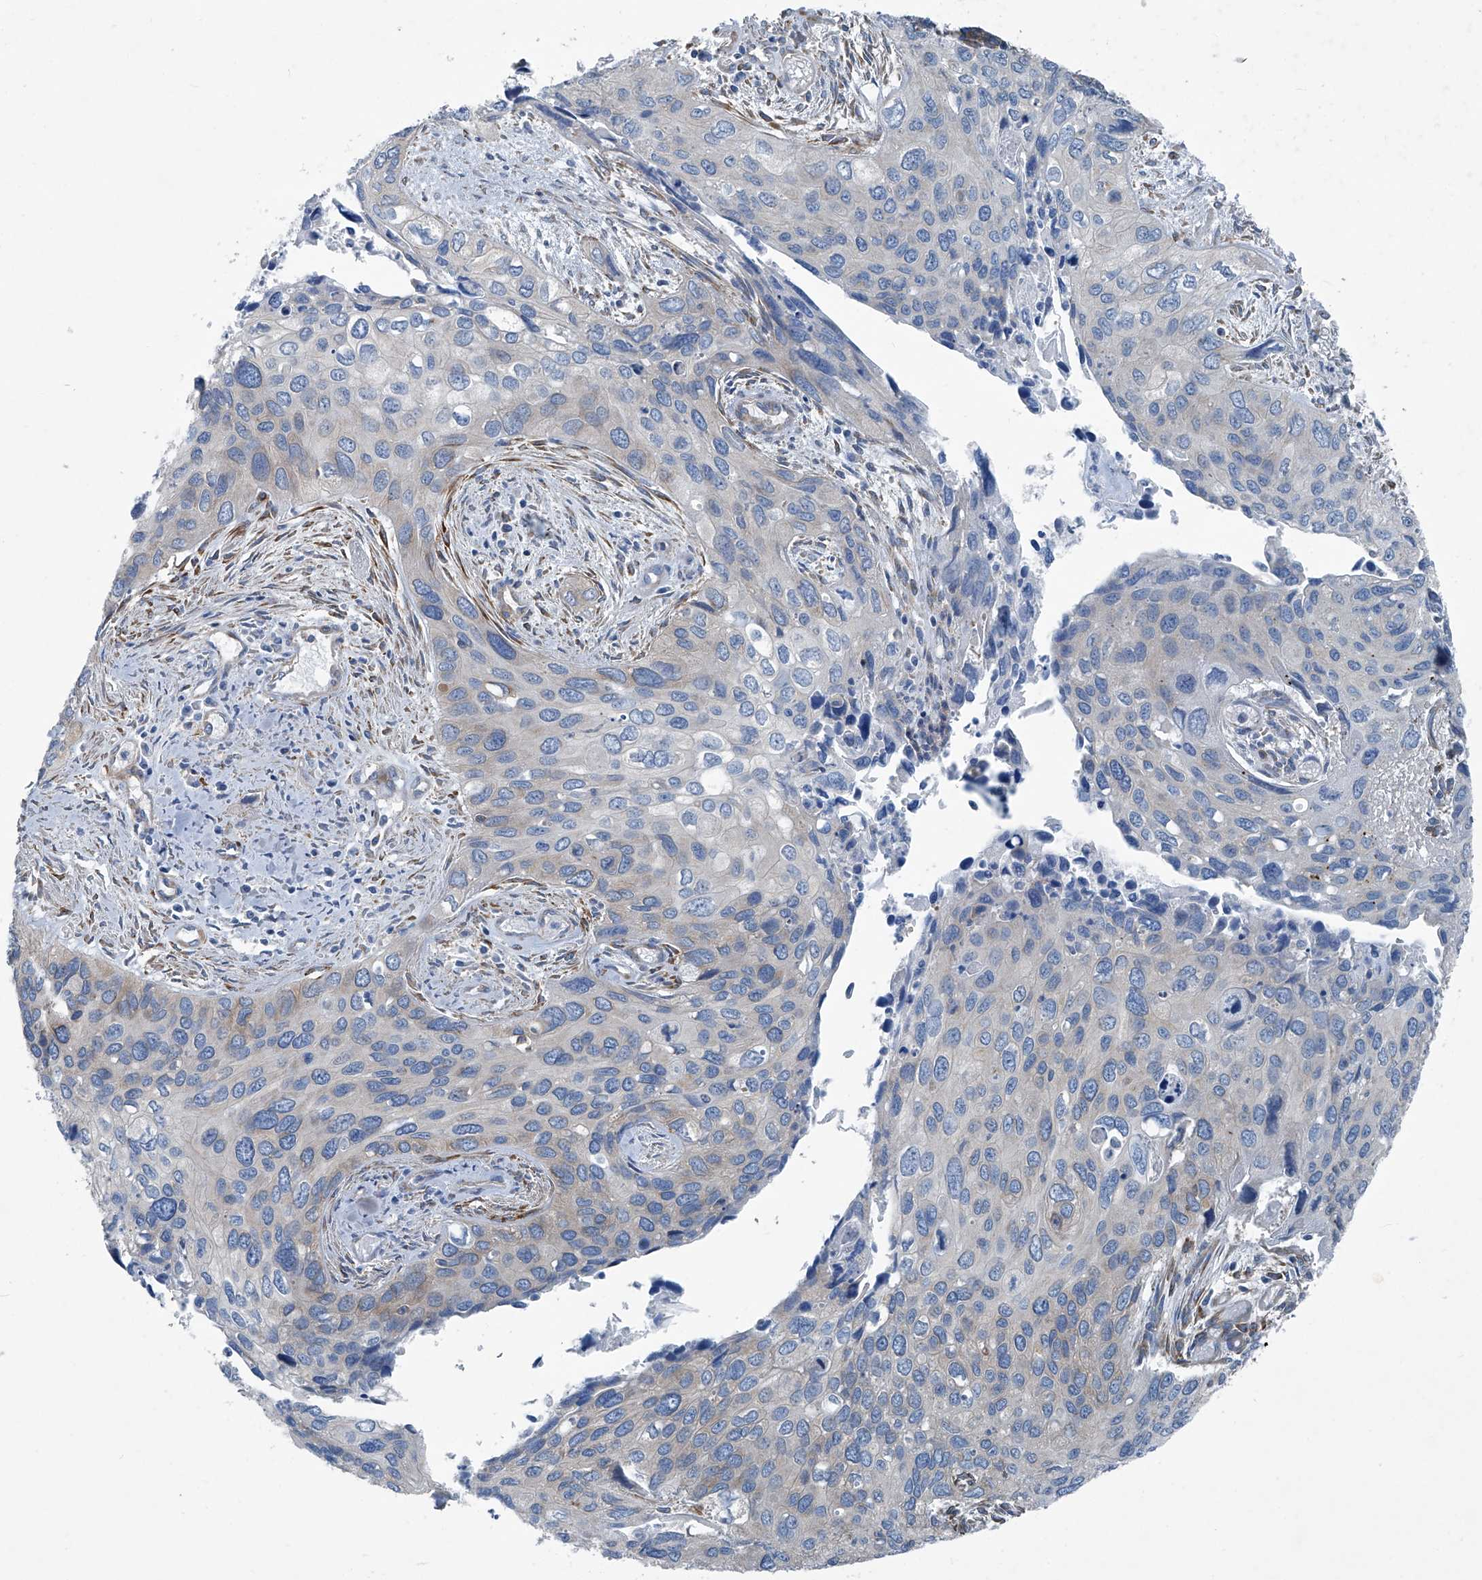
{"staining": {"intensity": "negative", "quantity": "none", "location": "none"}, "tissue": "cervical cancer", "cell_type": "Tumor cells", "image_type": "cancer", "snomed": [{"axis": "morphology", "description": "Squamous cell carcinoma, NOS"}, {"axis": "topography", "description": "Cervix"}], "caption": "High power microscopy image of an immunohistochemistry image of cervical squamous cell carcinoma, revealing no significant staining in tumor cells. (Stains: DAB immunohistochemistry (IHC) with hematoxylin counter stain, Microscopy: brightfield microscopy at high magnification).", "gene": "SEPTIN7", "patient": {"sex": "female", "age": 55}}